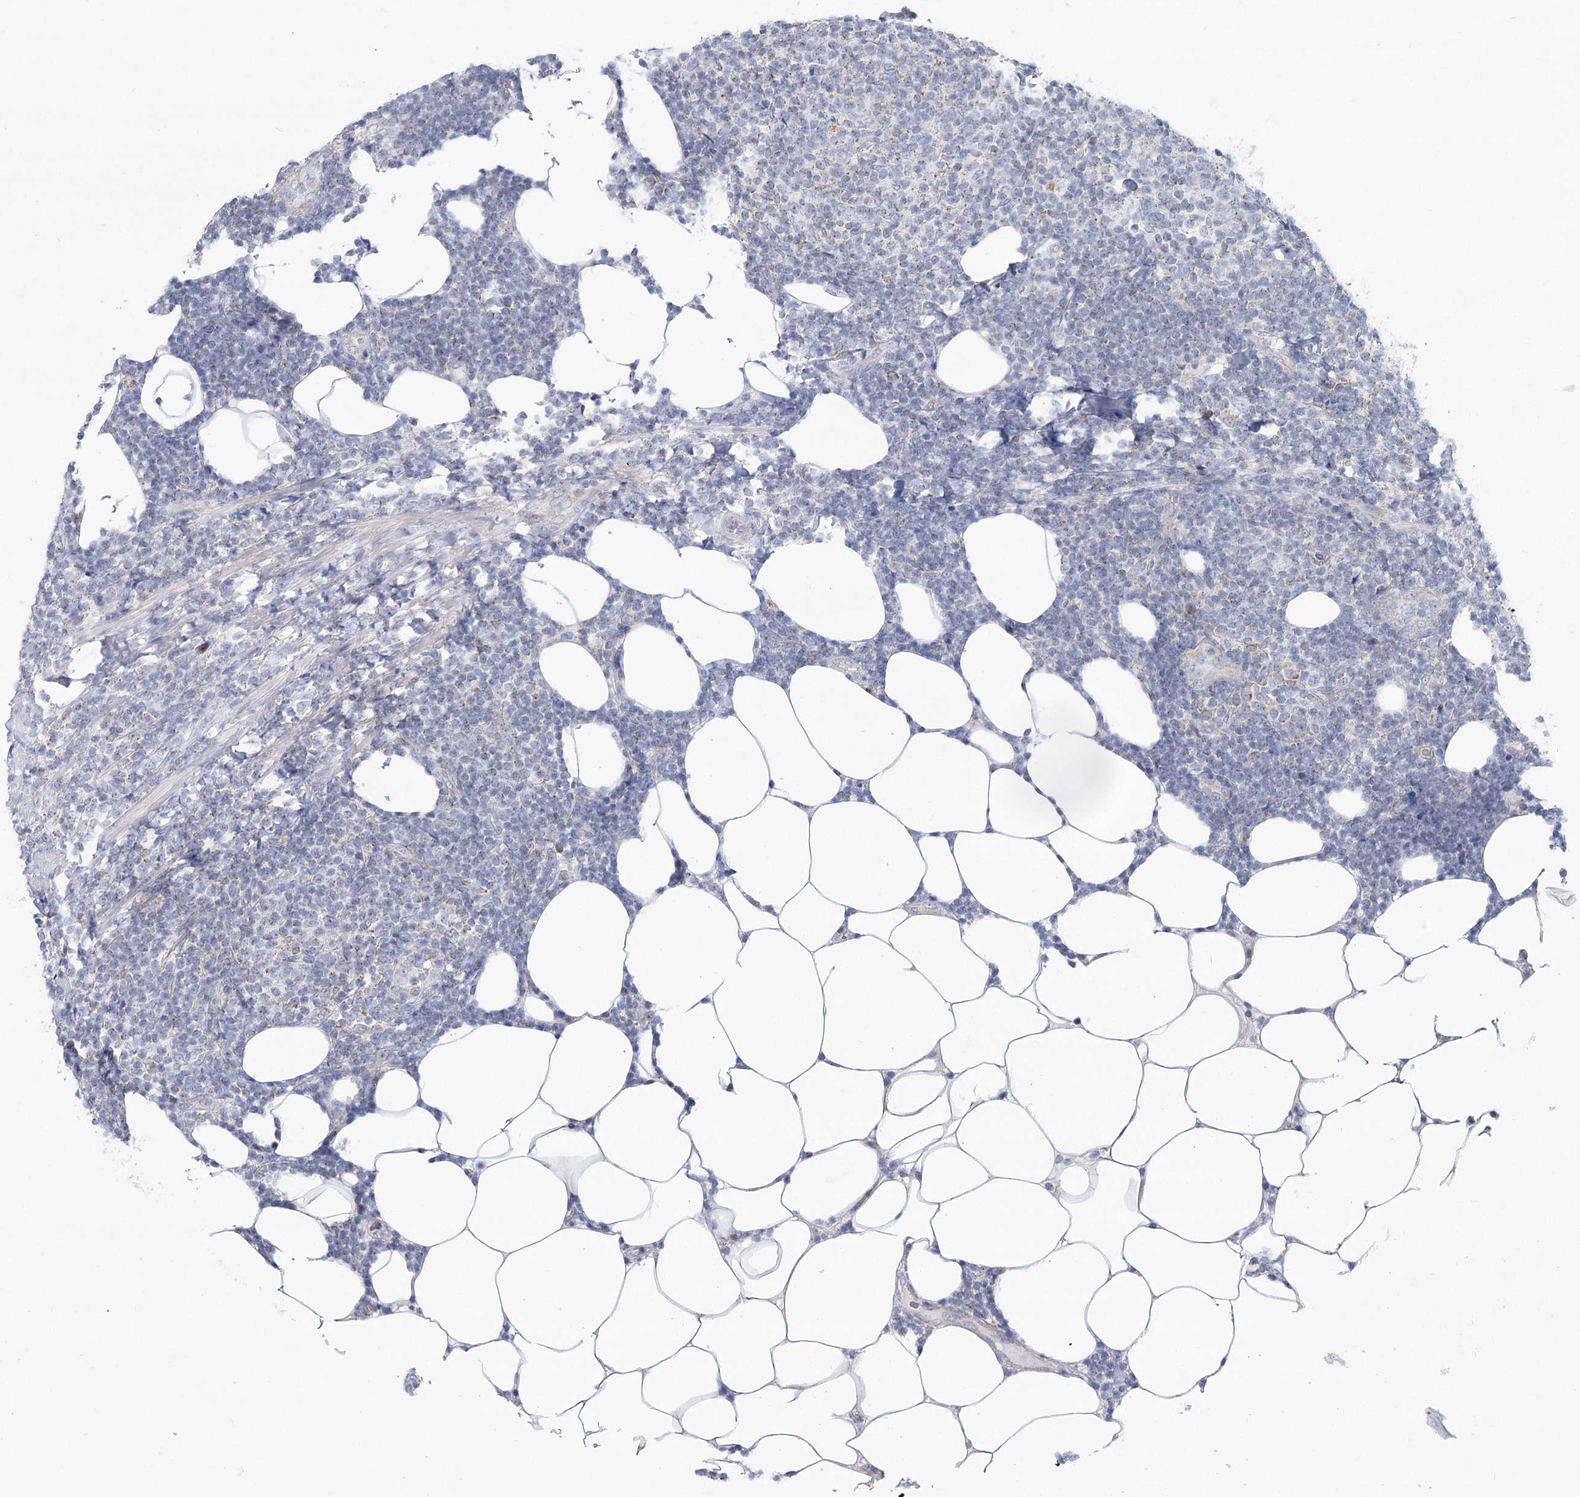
{"staining": {"intensity": "weak", "quantity": "<25%", "location": "cytoplasmic/membranous"}, "tissue": "lymphoma", "cell_type": "Tumor cells", "image_type": "cancer", "snomed": [{"axis": "morphology", "description": "Malignant lymphoma, non-Hodgkin's type, Low grade"}, {"axis": "topography", "description": "Lymph node"}], "caption": "Protein analysis of lymphoma demonstrates no significant expression in tumor cells. The staining was performed using DAB to visualize the protein expression in brown, while the nuclei were stained in blue with hematoxylin (Magnification: 20x).", "gene": "SNX7", "patient": {"sex": "male", "age": 66}}